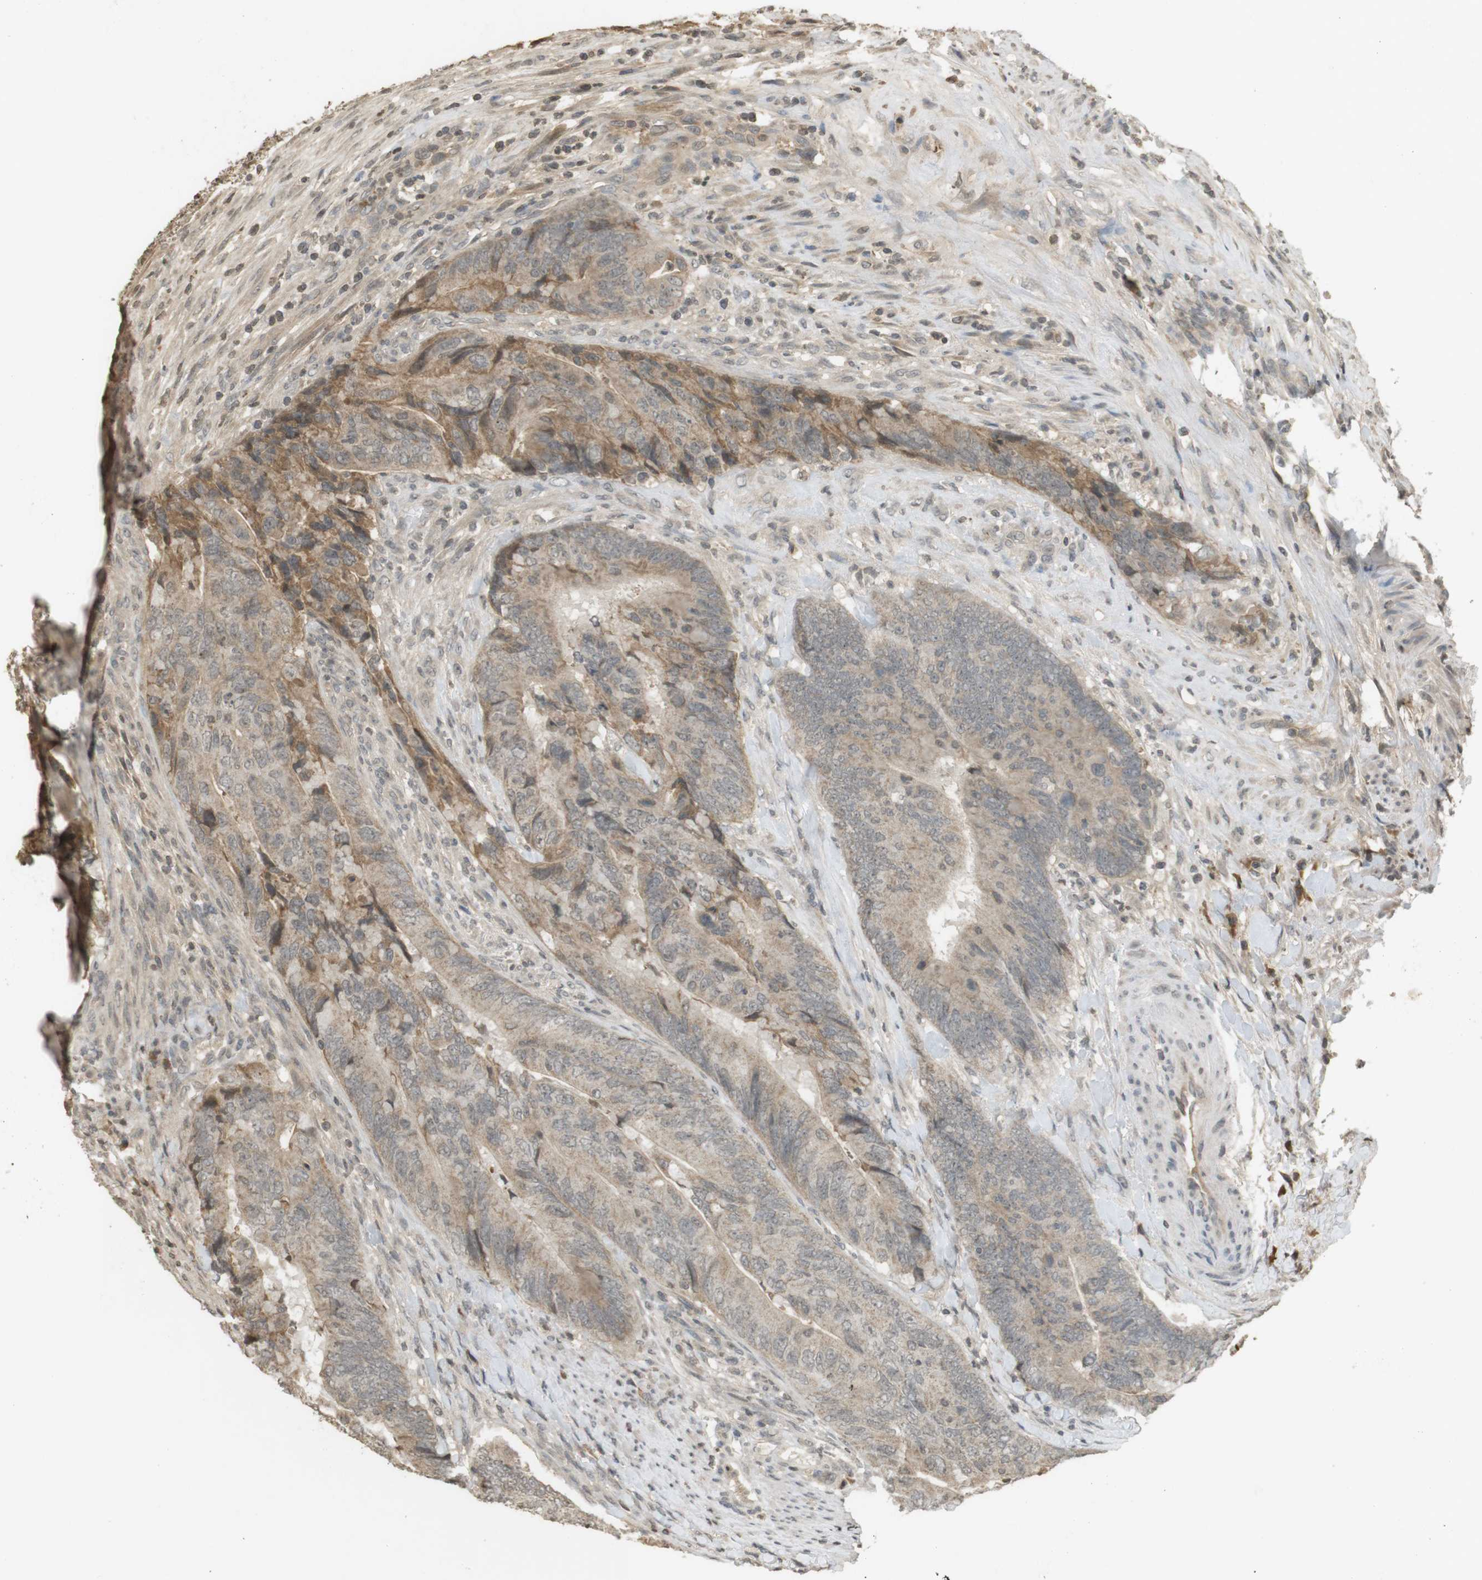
{"staining": {"intensity": "moderate", "quantity": "<25%", "location": "cytoplasmic/membranous"}, "tissue": "colorectal cancer", "cell_type": "Tumor cells", "image_type": "cancer", "snomed": [{"axis": "morphology", "description": "Normal tissue, NOS"}, {"axis": "morphology", "description": "Adenocarcinoma, NOS"}, {"axis": "topography", "description": "Colon"}], "caption": "Tumor cells reveal low levels of moderate cytoplasmic/membranous positivity in approximately <25% of cells in colorectal cancer (adenocarcinoma).", "gene": "SRR", "patient": {"sex": "male", "age": 56}}